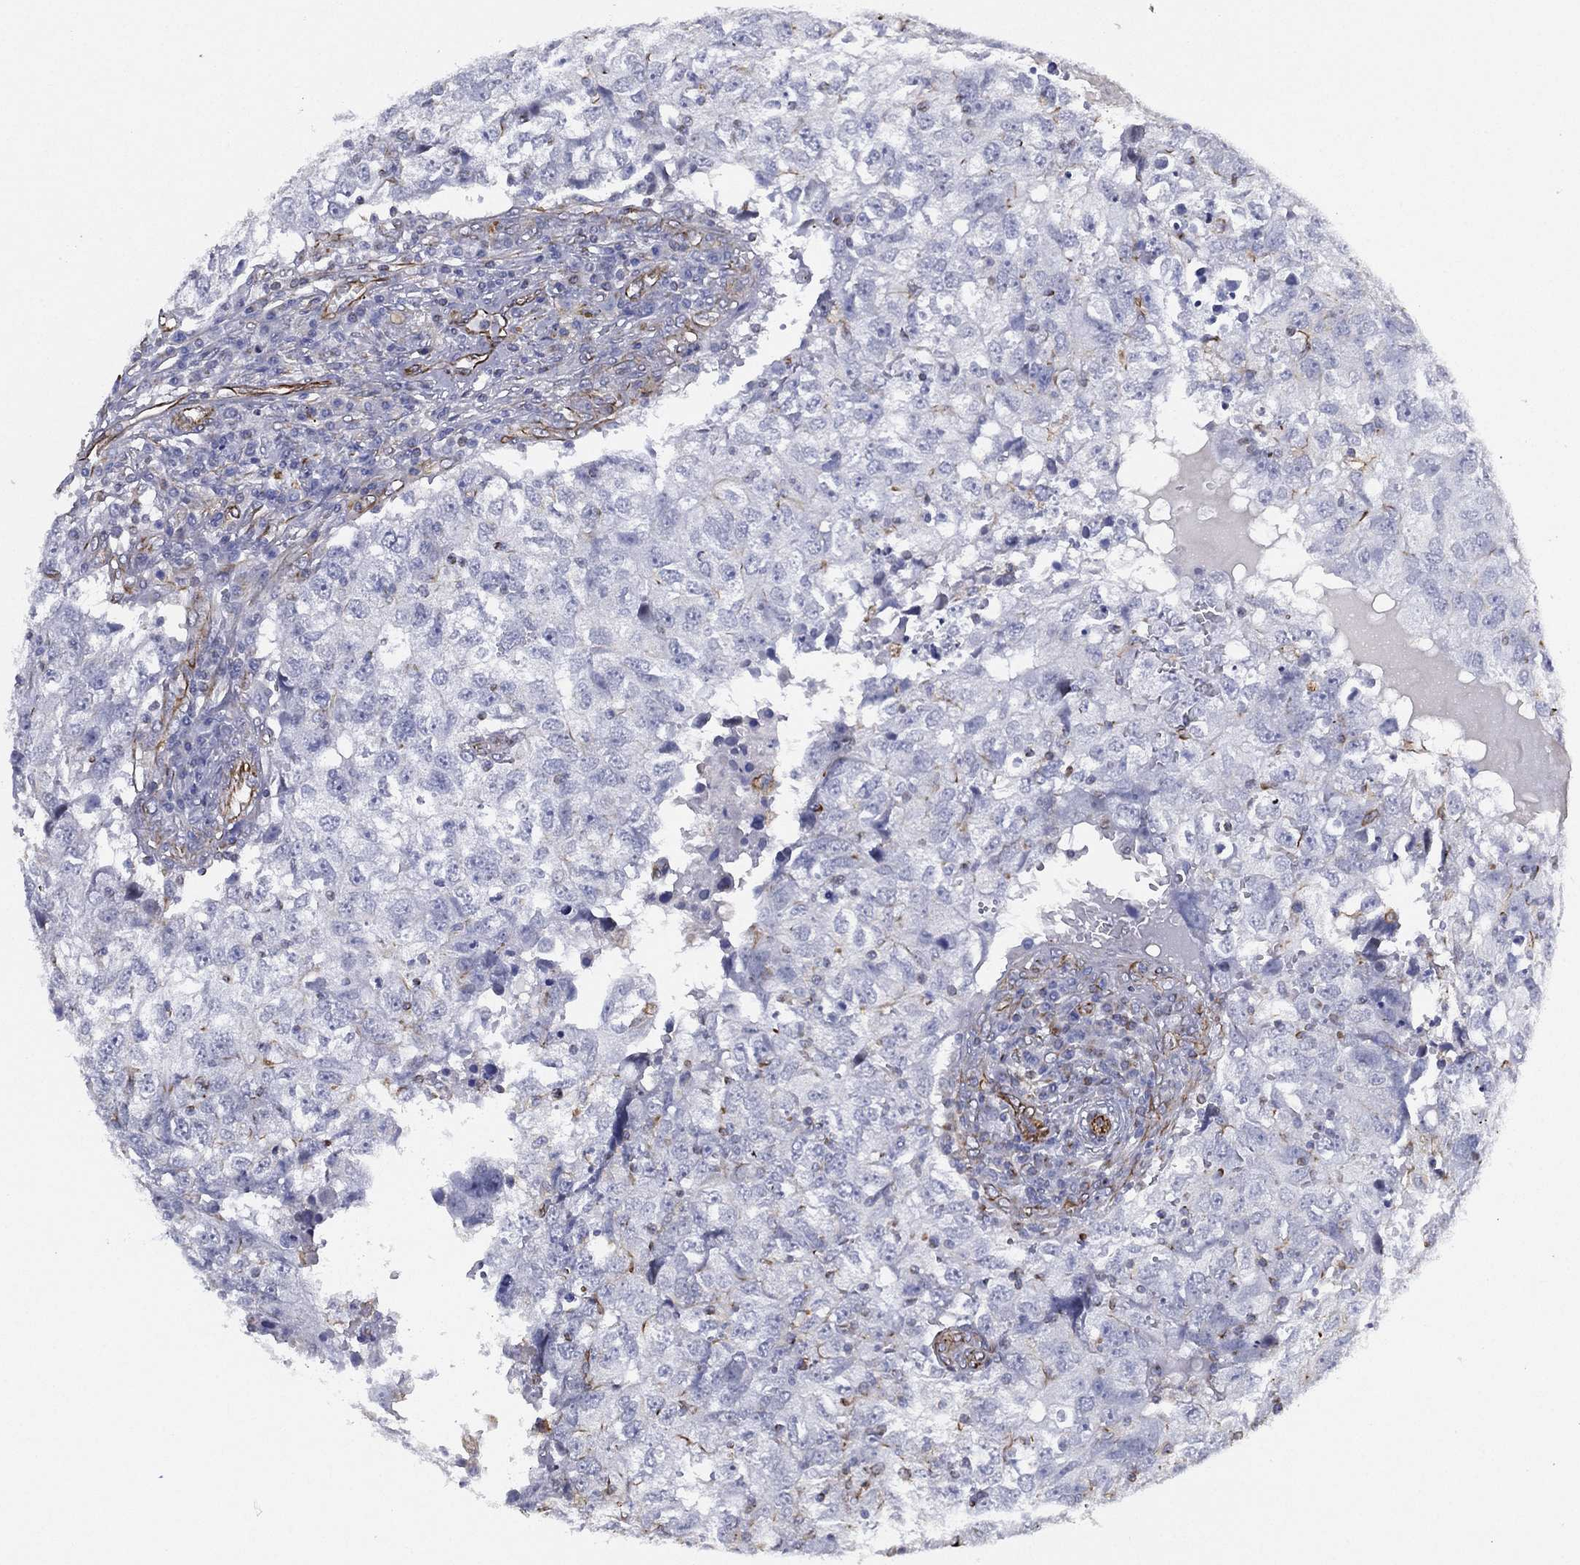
{"staining": {"intensity": "negative", "quantity": "none", "location": "none"}, "tissue": "breast cancer", "cell_type": "Tumor cells", "image_type": "cancer", "snomed": [{"axis": "morphology", "description": "Duct carcinoma"}, {"axis": "topography", "description": "Breast"}], "caption": "Breast invasive ductal carcinoma stained for a protein using IHC displays no positivity tumor cells.", "gene": "MAS1", "patient": {"sex": "female", "age": 30}}